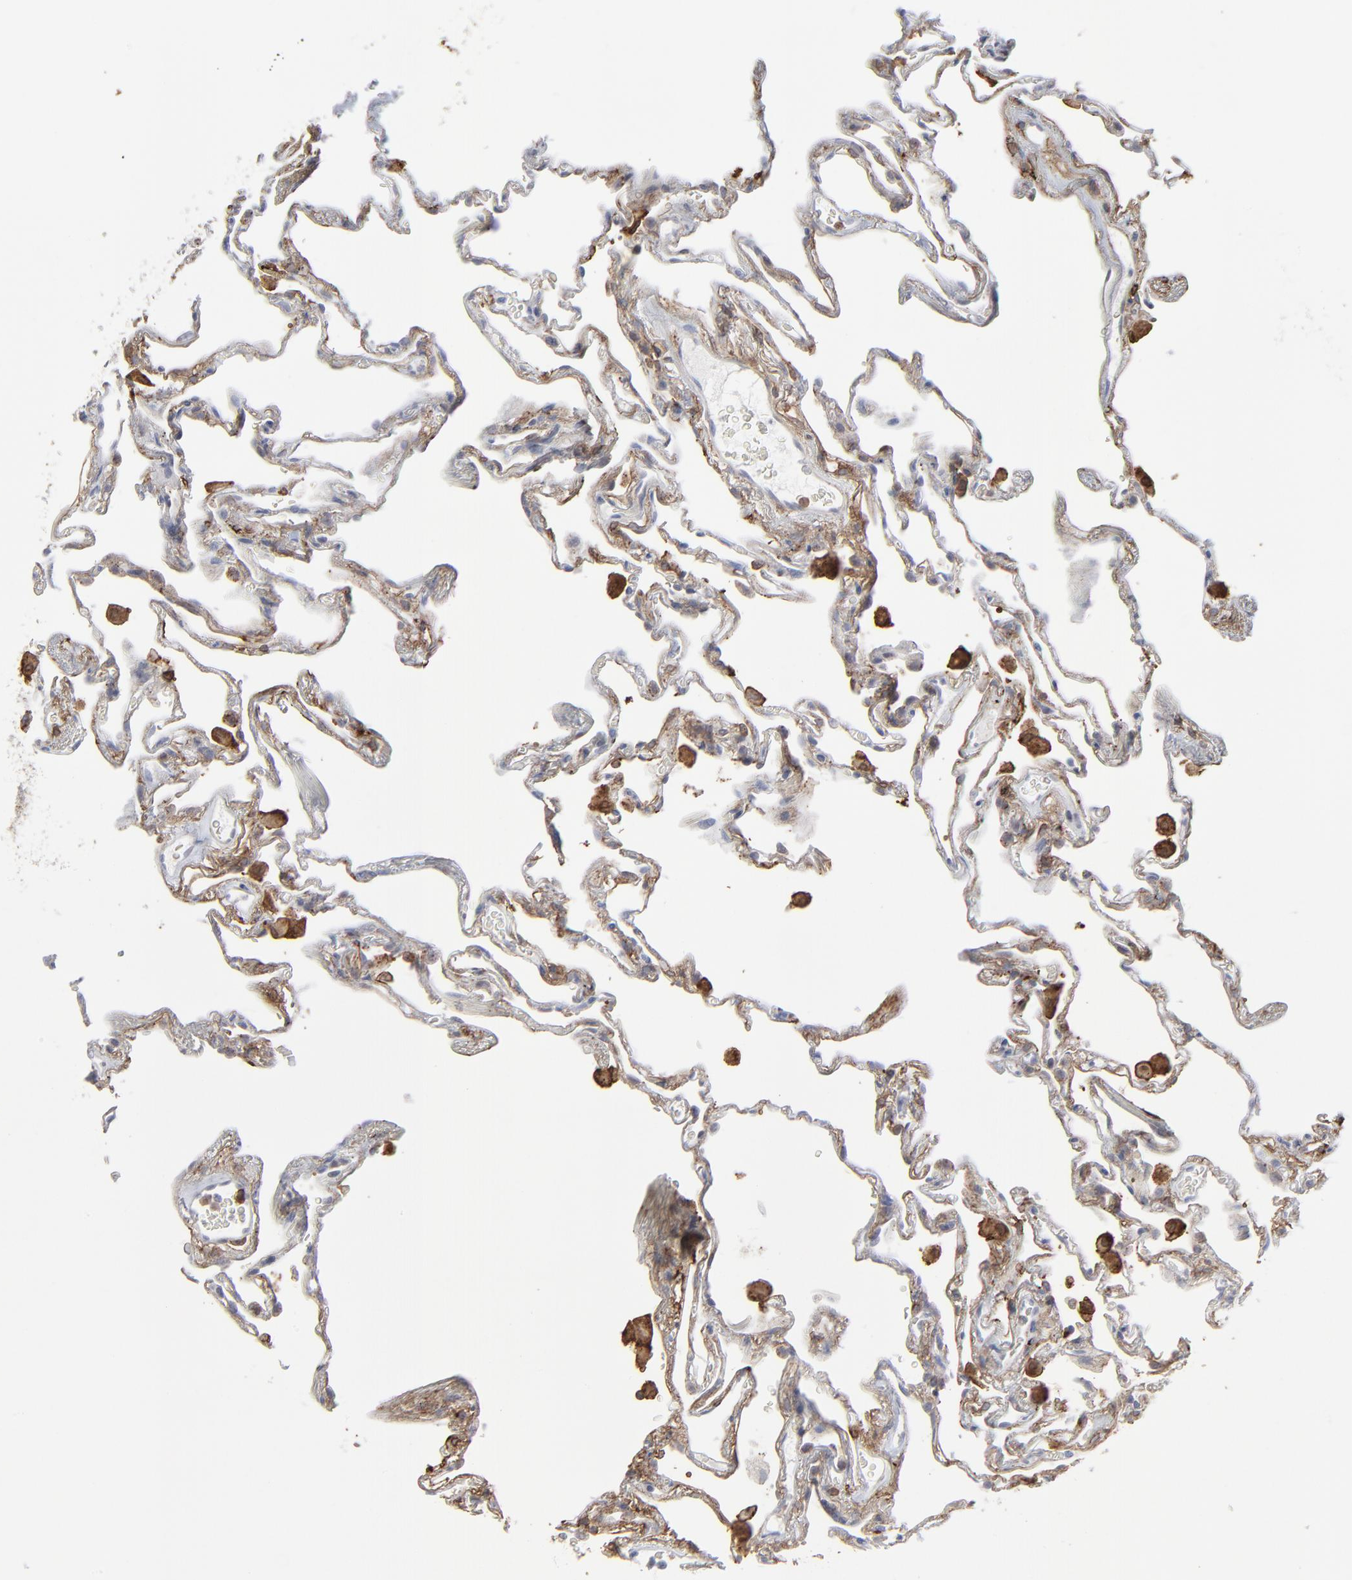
{"staining": {"intensity": "weak", "quantity": ">75%", "location": "cytoplasmic/membranous"}, "tissue": "lung", "cell_type": "Alveolar cells", "image_type": "normal", "snomed": [{"axis": "morphology", "description": "Normal tissue, NOS"}, {"axis": "morphology", "description": "Inflammation, NOS"}, {"axis": "topography", "description": "Lung"}], "caption": "Human lung stained with a brown dye demonstrates weak cytoplasmic/membranous positive staining in approximately >75% of alveolar cells.", "gene": "ANXA5", "patient": {"sex": "male", "age": 69}}